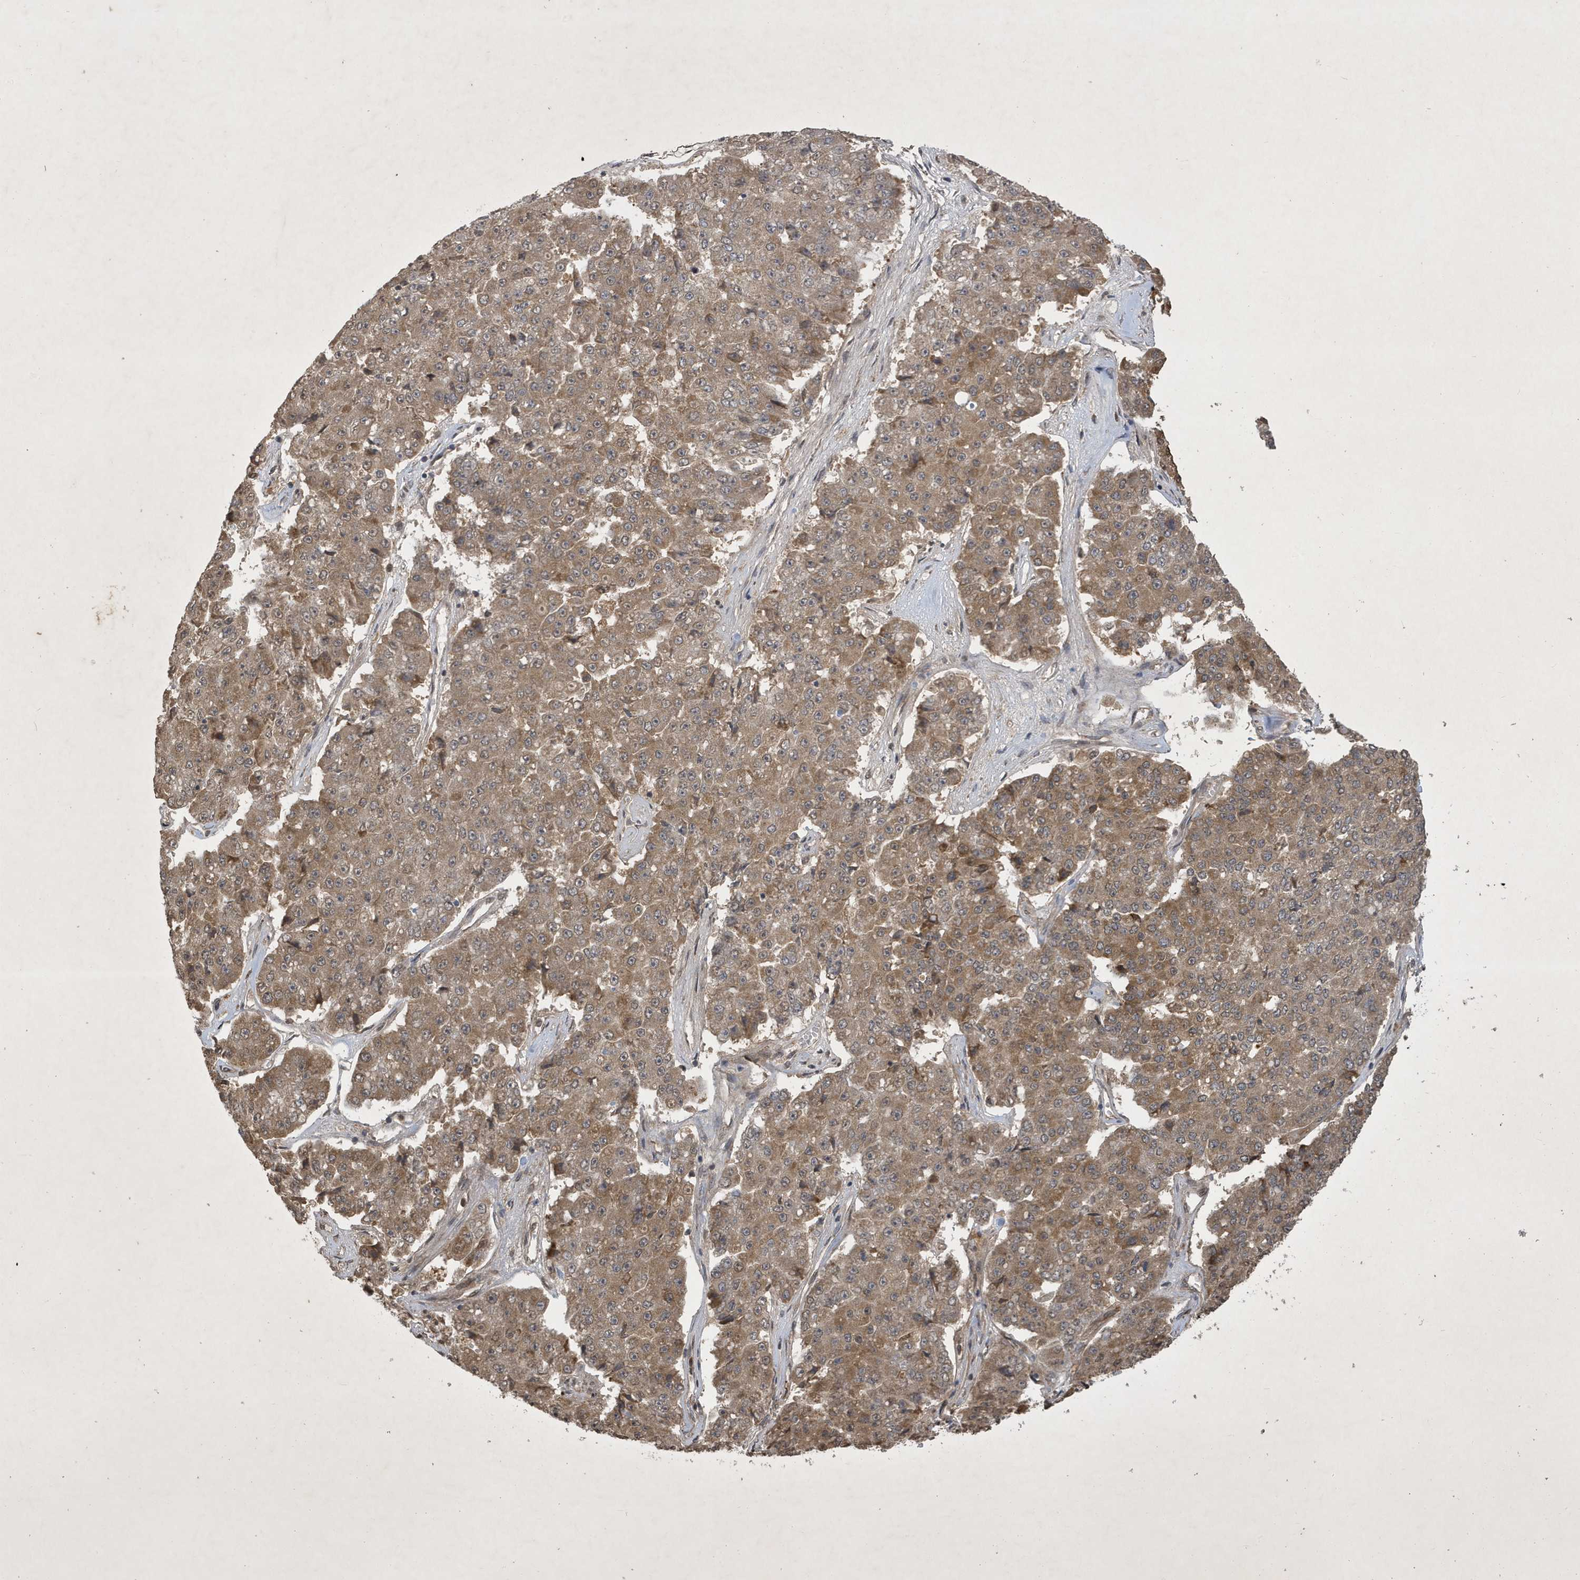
{"staining": {"intensity": "moderate", "quantity": ">75%", "location": "cytoplasmic/membranous"}, "tissue": "pancreatic cancer", "cell_type": "Tumor cells", "image_type": "cancer", "snomed": [{"axis": "morphology", "description": "Adenocarcinoma, NOS"}, {"axis": "topography", "description": "Pancreas"}], "caption": "Protein positivity by IHC displays moderate cytoplasmic/membranous staining in approximately >75% of tumor cells in pancreatic adenocarcinoma. Ihc stains the protein of interest in brown and the nuclei are stained blue.", "gene": "STX10", "patient": {"sex": "male", "age": 50}}